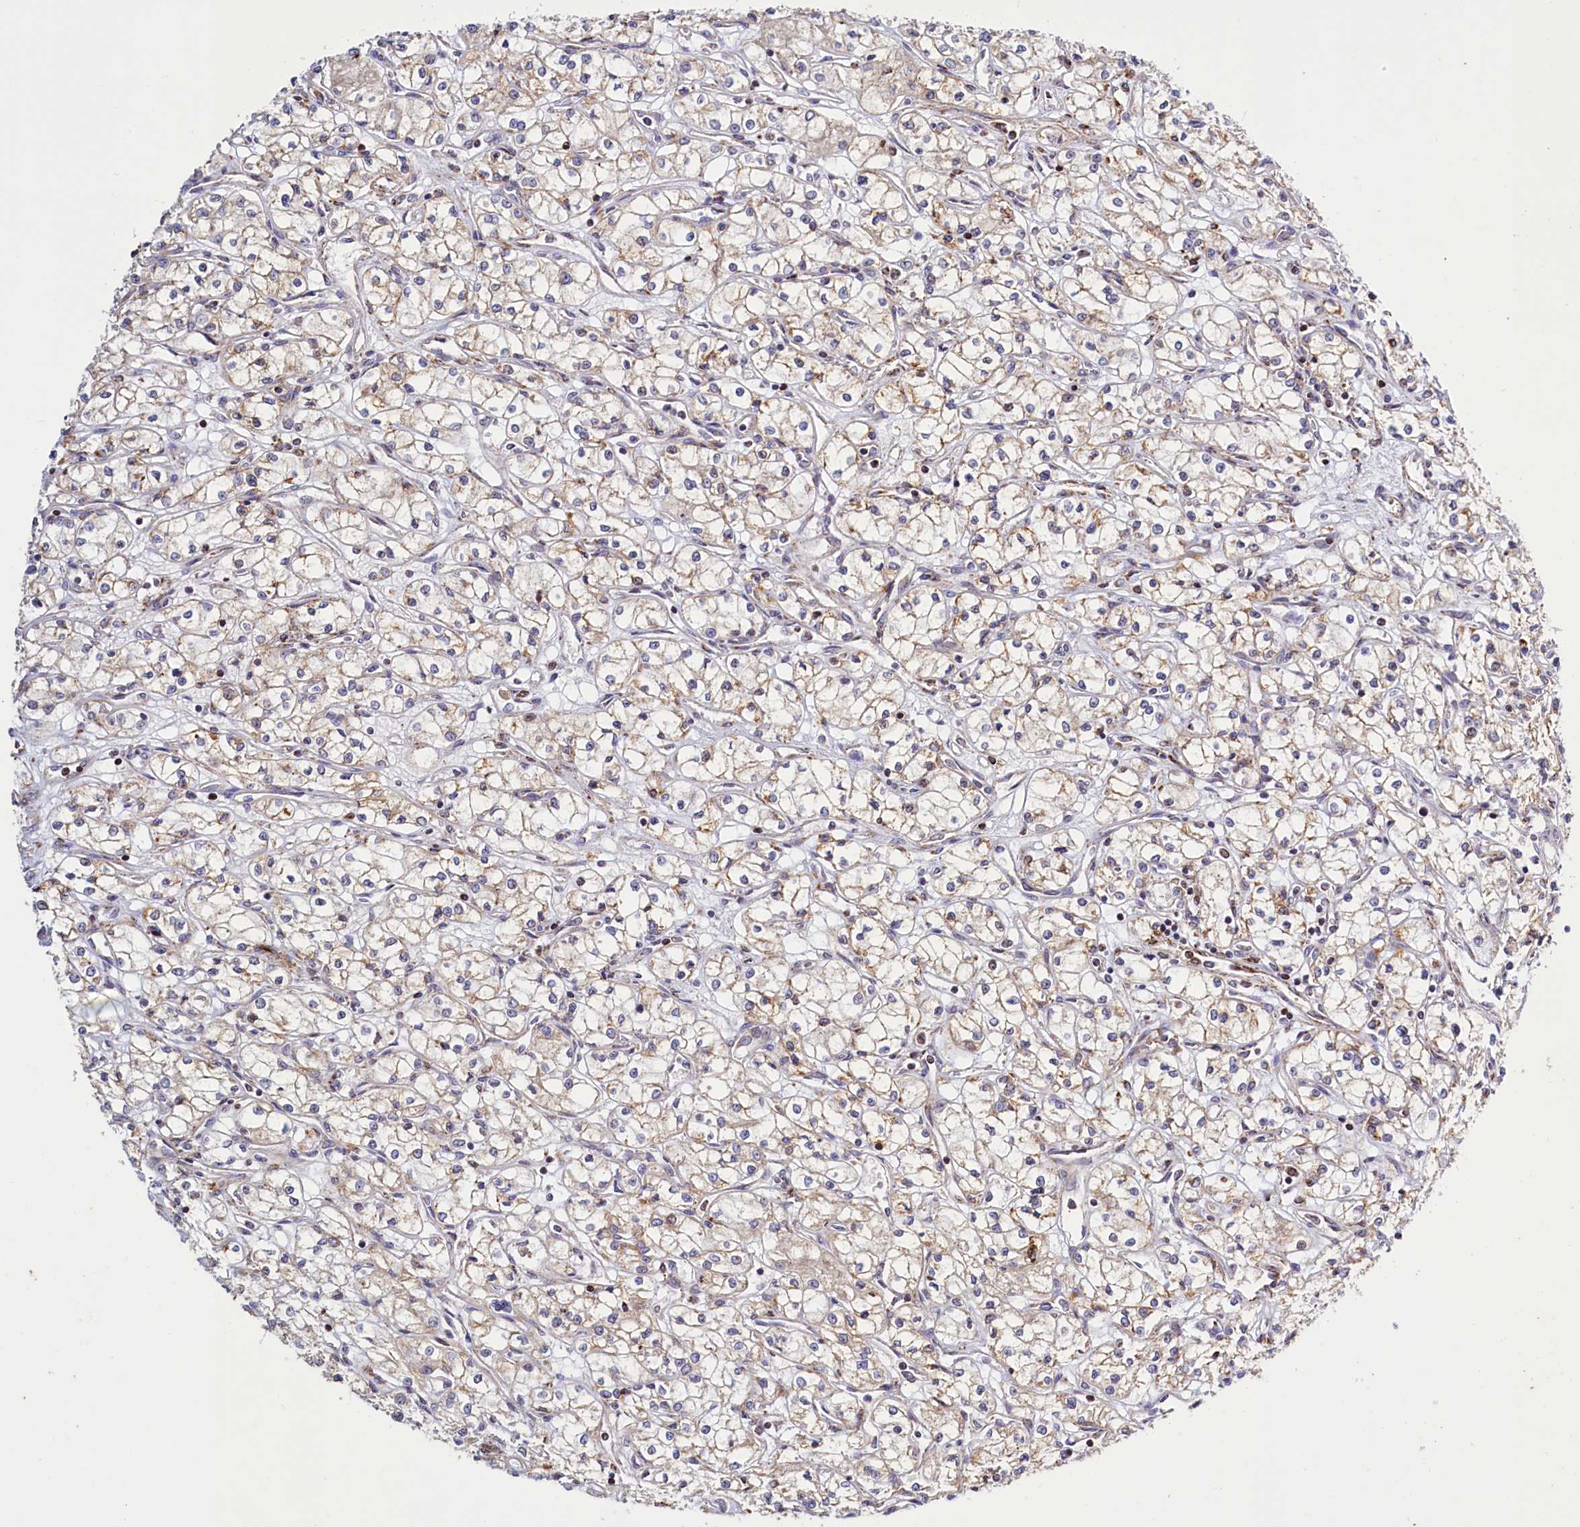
{"staining": {"intensity": "weak", "quantity": "25%-75%", "location": "cytoplasmic/membranous"}, "tissue": "renal cancer", "cell_type": "Tumor cells", "image_type": "cancer", "snomed": [{"axis": "morphology", "description": "Adenocarcinoma, NOS"}, {"axis": "topography", "description": "Kidney"}], "caption": "The image displays immunohistochemical staining of renal adenocarcinoma. There is weak cytoplasmic/membranous positivity is identified in approximately 25%-75% of tumor cells. (Brightfield microscopy of DAB IHC at high magnification).", "gene": "DYNC2H1", "patient": {"sex": "male", "age": 59}}